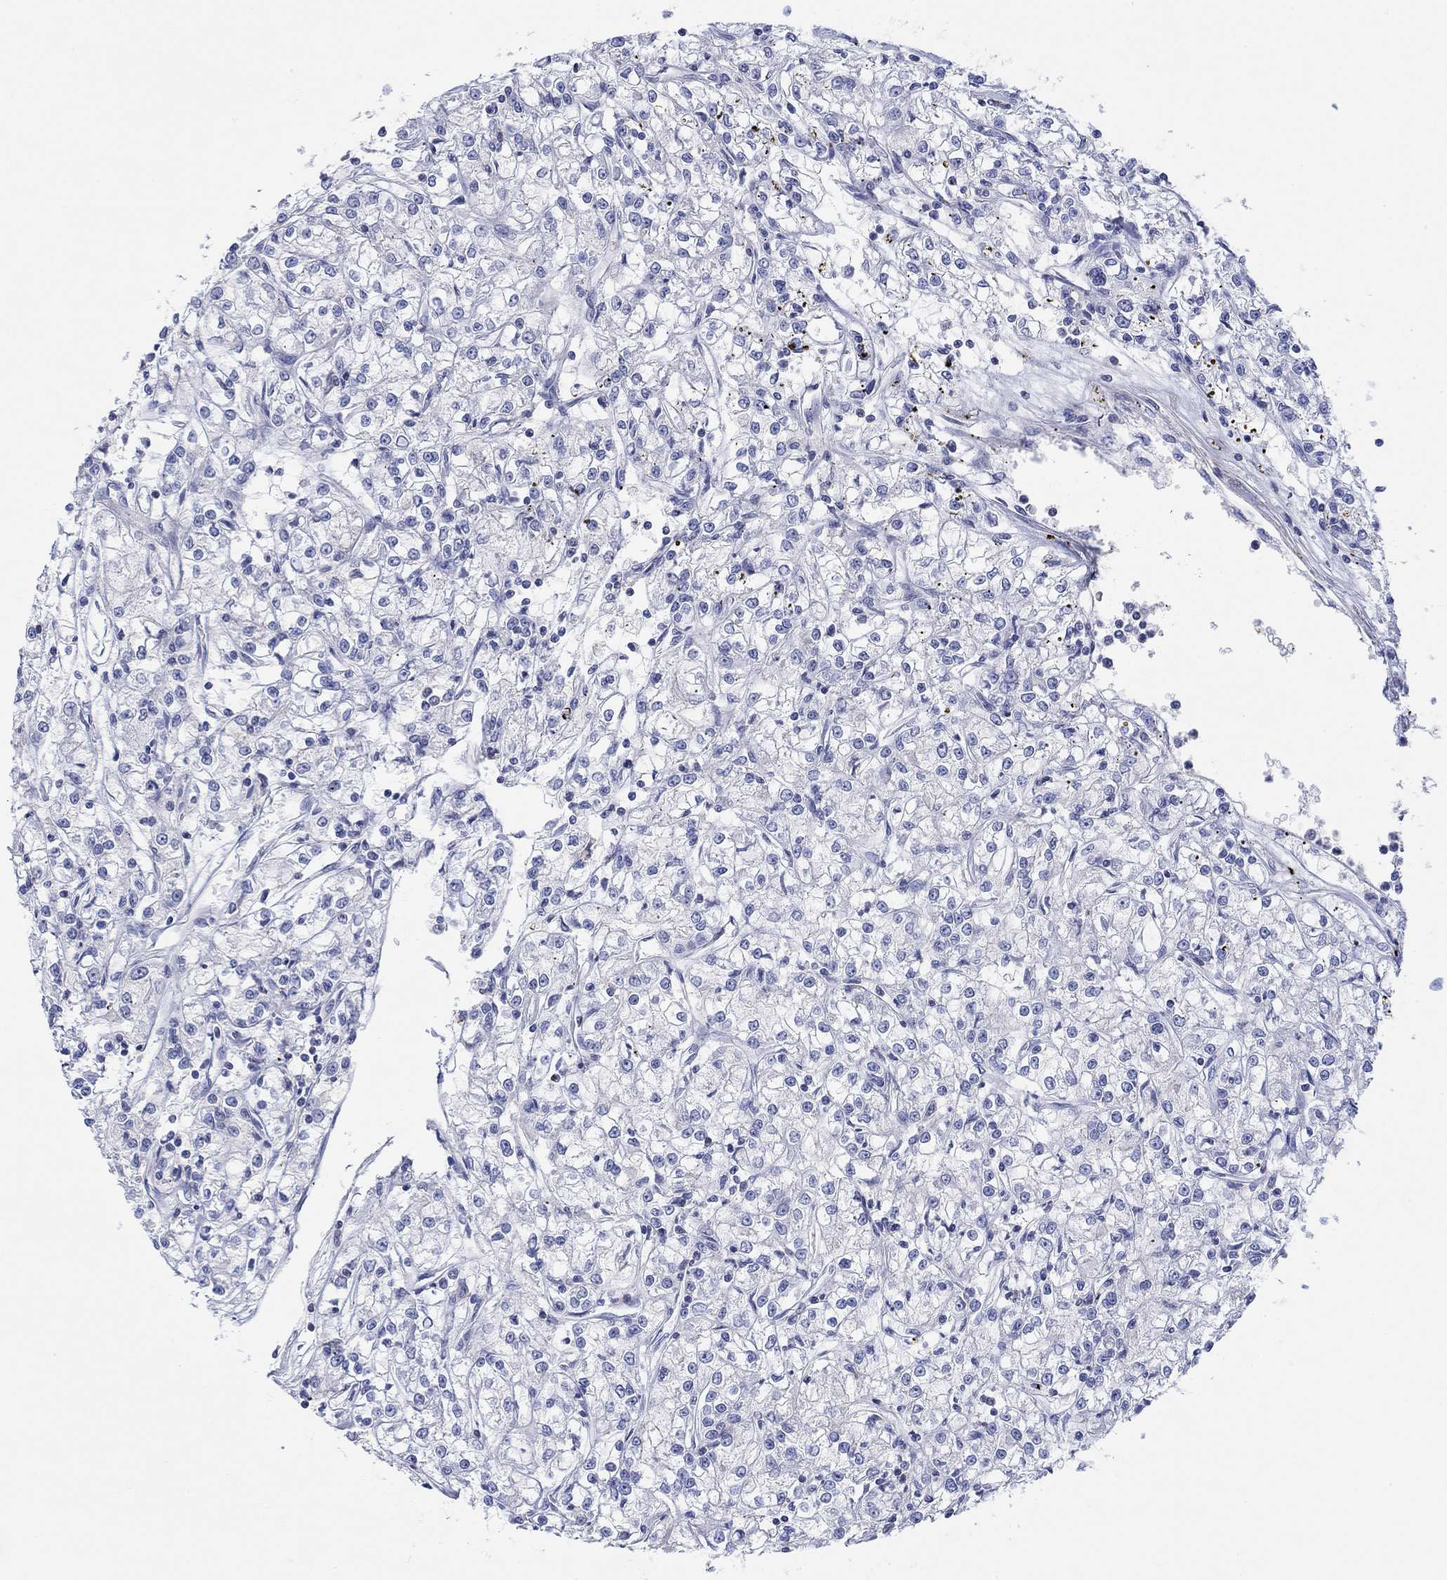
{"staining": {"intensity": "negative", "quantity": "none", "location": "none"}, "tissue": "renal cancer", "cell_type": "Tumor cells", "image_type": "cancer", "snomed": [{"axis": "morphology", "description": "Adenocarcinoma, NOS"}, {"axis": "topography", "description": "Kidney"}], "caption": "Renal cancer (adenocarcinoma) stained for a protein using immunohistochemistry (IHC) reveals no staining tumor cells.", "gene": "PPIL6", "patient": {"sex": "female", "age": 59}}